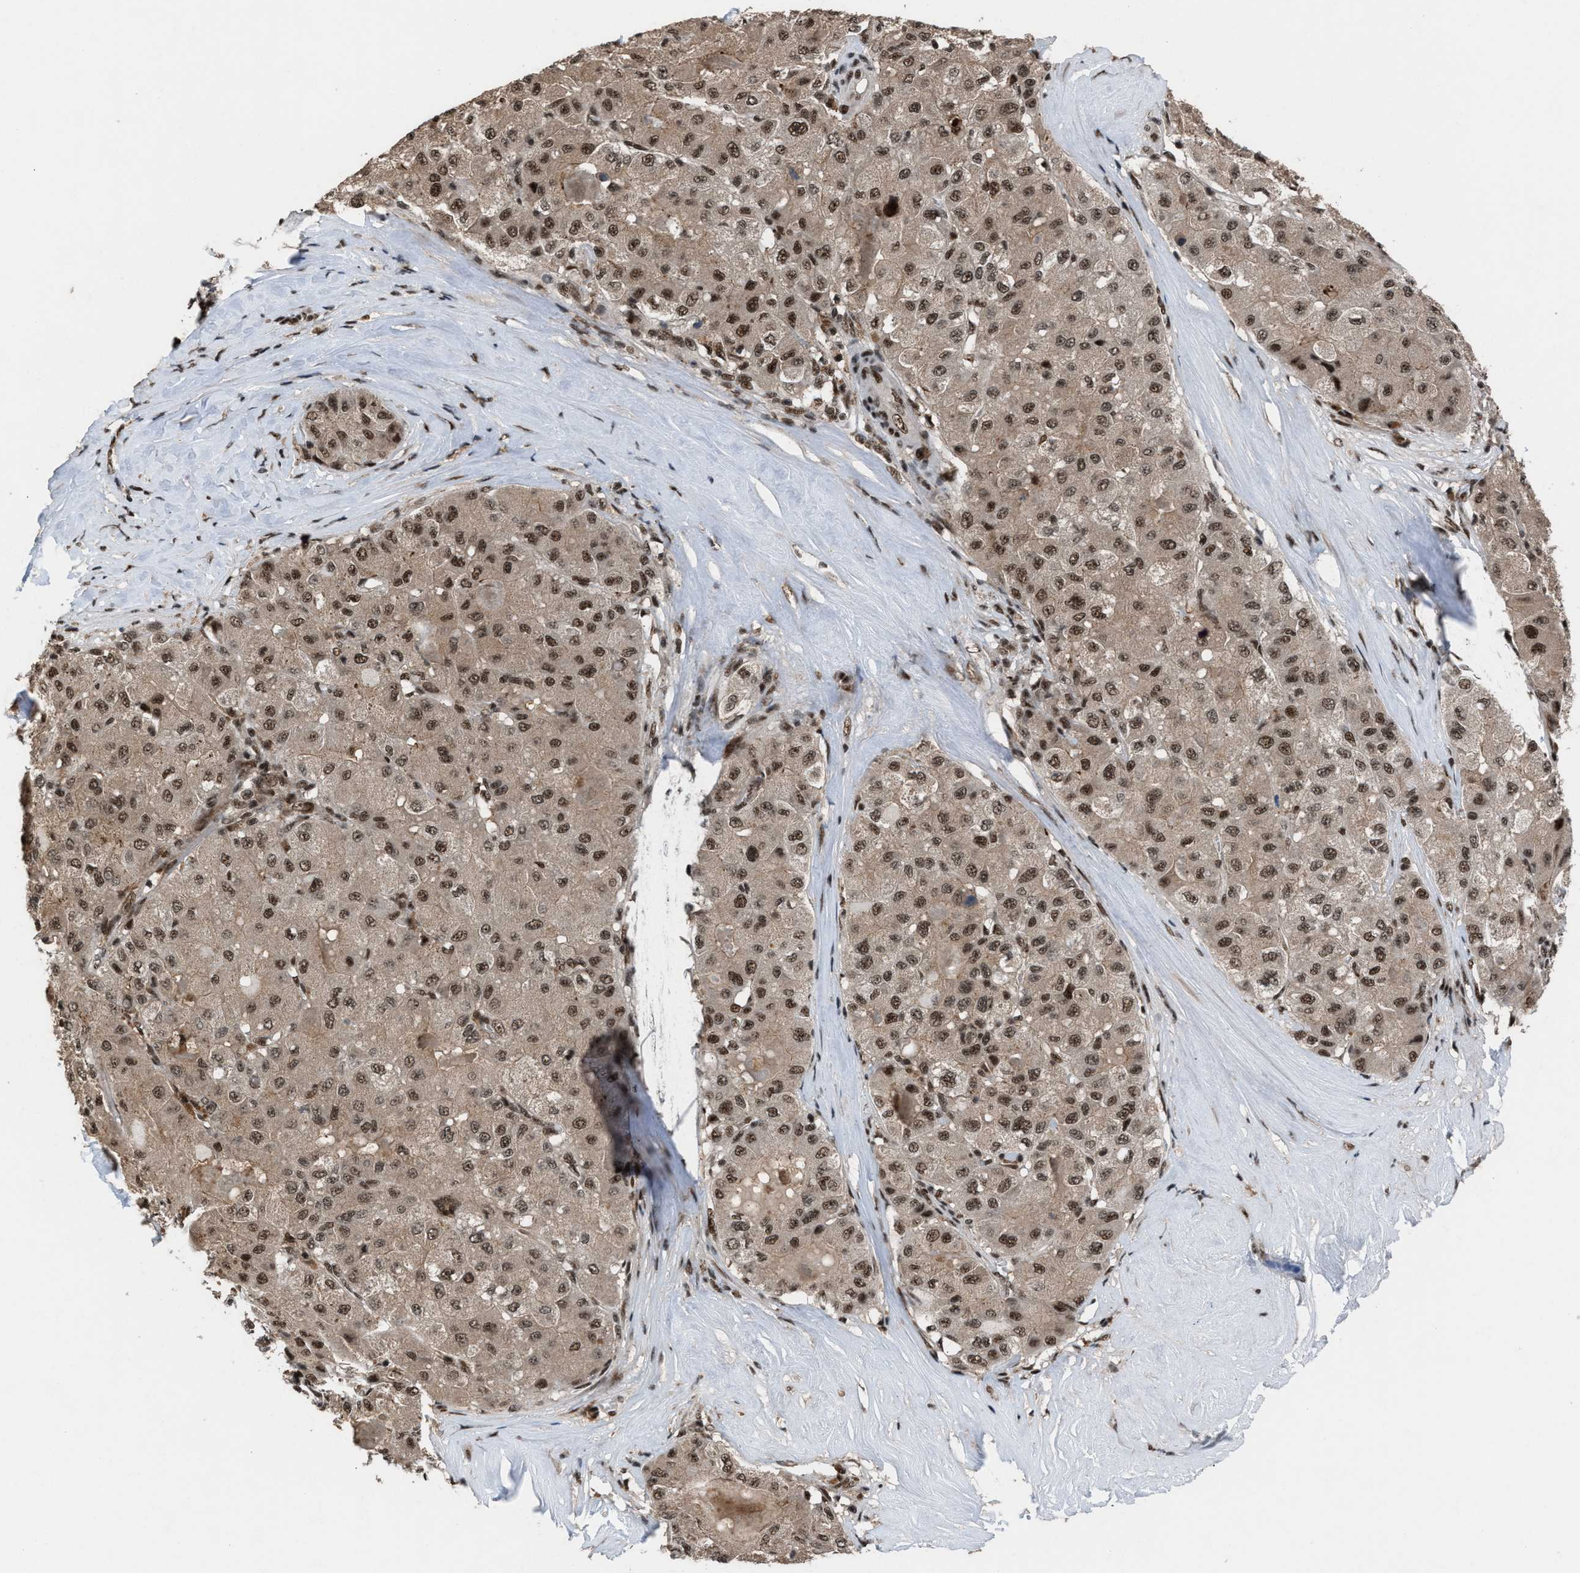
{"staining": {"intensity": "moderate", "quantity": ">75%", "location": "cytoplasmic/membranous,nuclear"}, "tissue": "liver cancer", "cell_type": "Tumor cells", "image_type": "cancer", "snomed": [{"axis": "morphology", "description": "Carcinoma, Hepatocellular, NOS"}, {"axis": "topography", "description": "Liver"}], "caption": "This photomicrograph shows liver cancer (hepatocellular carcinoma) stained with IHC to label a protein in brown. The cytoplasmic/membranous and nuclear of tumor cells show moderate positivity for the protein. Nuclei are counter-stained blue.", "gene": "PRPF4", "patient": {"sex": "male", "age": 80}}